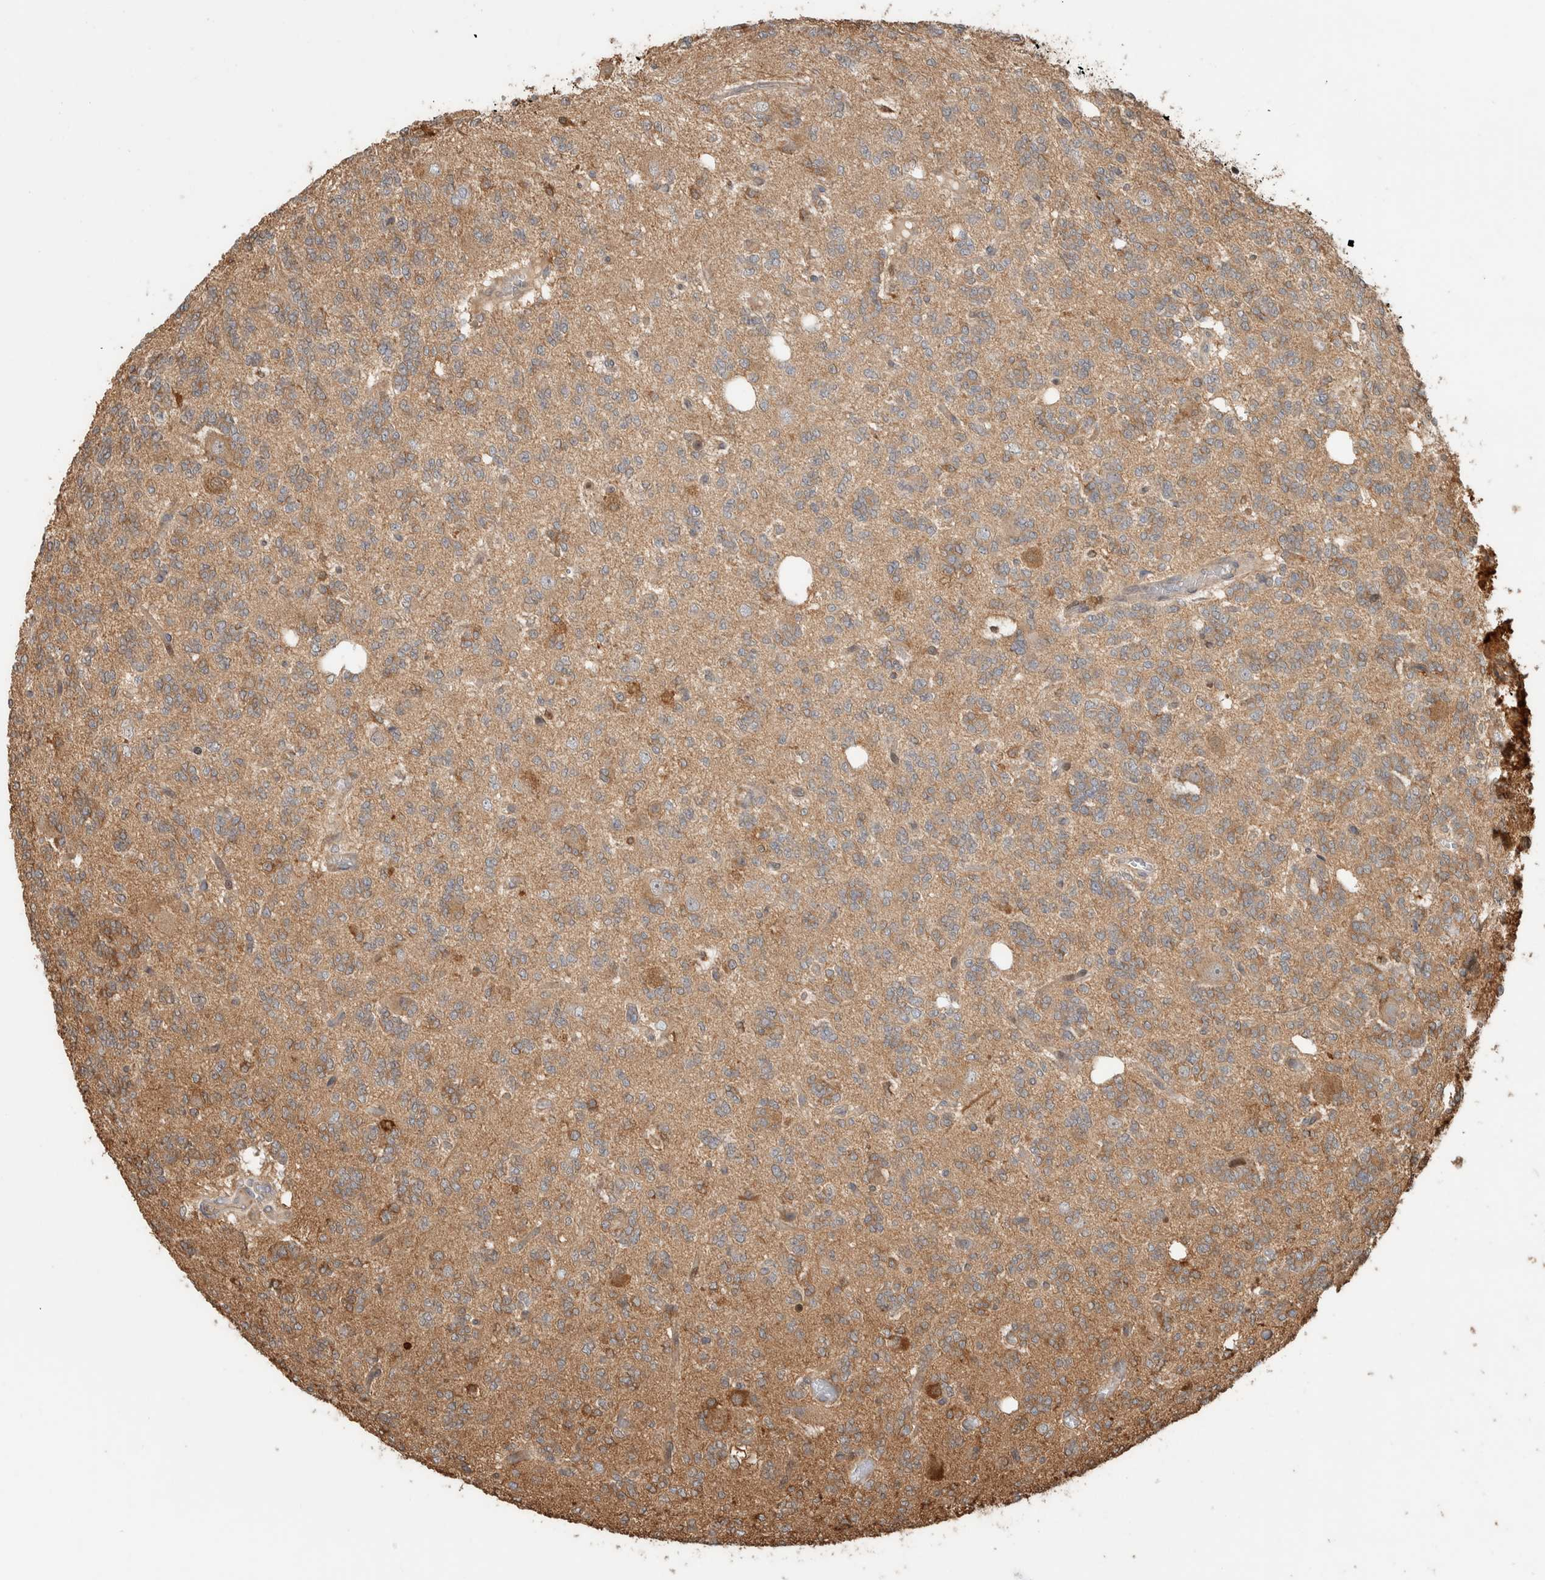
{"staining": {"intensity": "weak", "quantity": ">75%", "location": "cytoplasmic/membranous"}, "tissue": "glioma", "cell_type": "Tumor cells", "image_type": "cancer", "snomed": [{"axis": "morphology", "description": "Glioma, malignant, Low grade"}, {"axis": "topography", "description": "Brain"}], "caption": "Immunohistochemical staining of low-grade glioma (malignant) demonstrates low levels of weak cytoplasmic/membranous protein positivity in about >75% of tumor cells. The staining is performed using DAB brown chromogen to label protein expression. The nuclei are counter-stained blue using hematoxylin.", "gene": "CNTROB", "patient": {"sex": "male", "age": 38}}